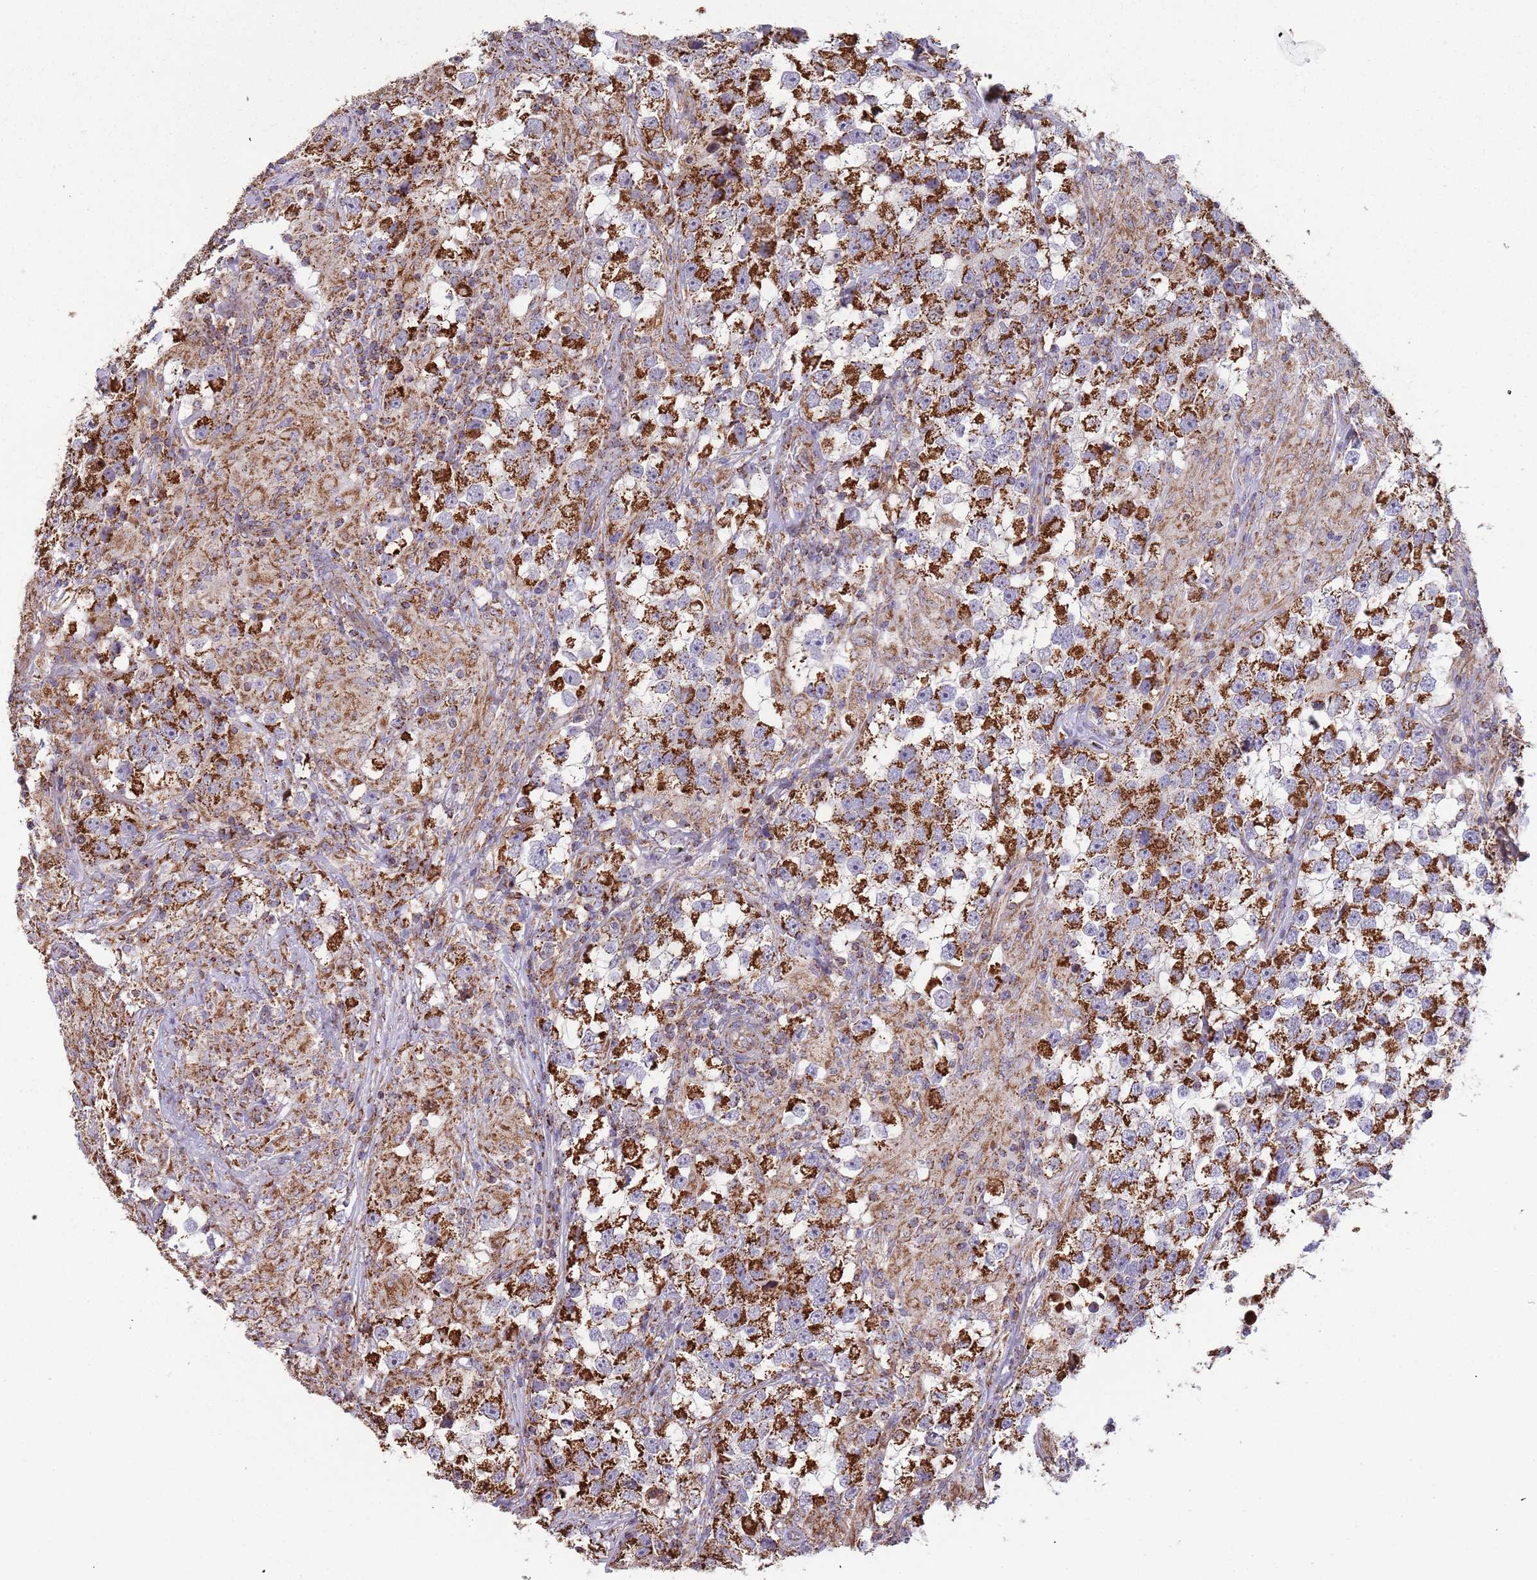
{"staining": {"intensity": "strong", "quantity": ">75%", "location": "cytoplasmic/membranous"}, "tissue": "testis cancer", "cell_type": "Tumor cells", "image_type": "cancer", "snomed": [{"axis": "morphology", "description": "Seminoma, NOS"}, {"axis": "topography", "description": "Testis"}], "caption": "The photomicrograph shows a brown stain indicating the presence of a protein in the cytoplasmic/membranous of tumor cells in testis cancer (seminoma). The protein is shown in brown color, while the nuclei are stained blue.", "gene": "VPS16", "patient": {"sex": "male", "age": 46}}